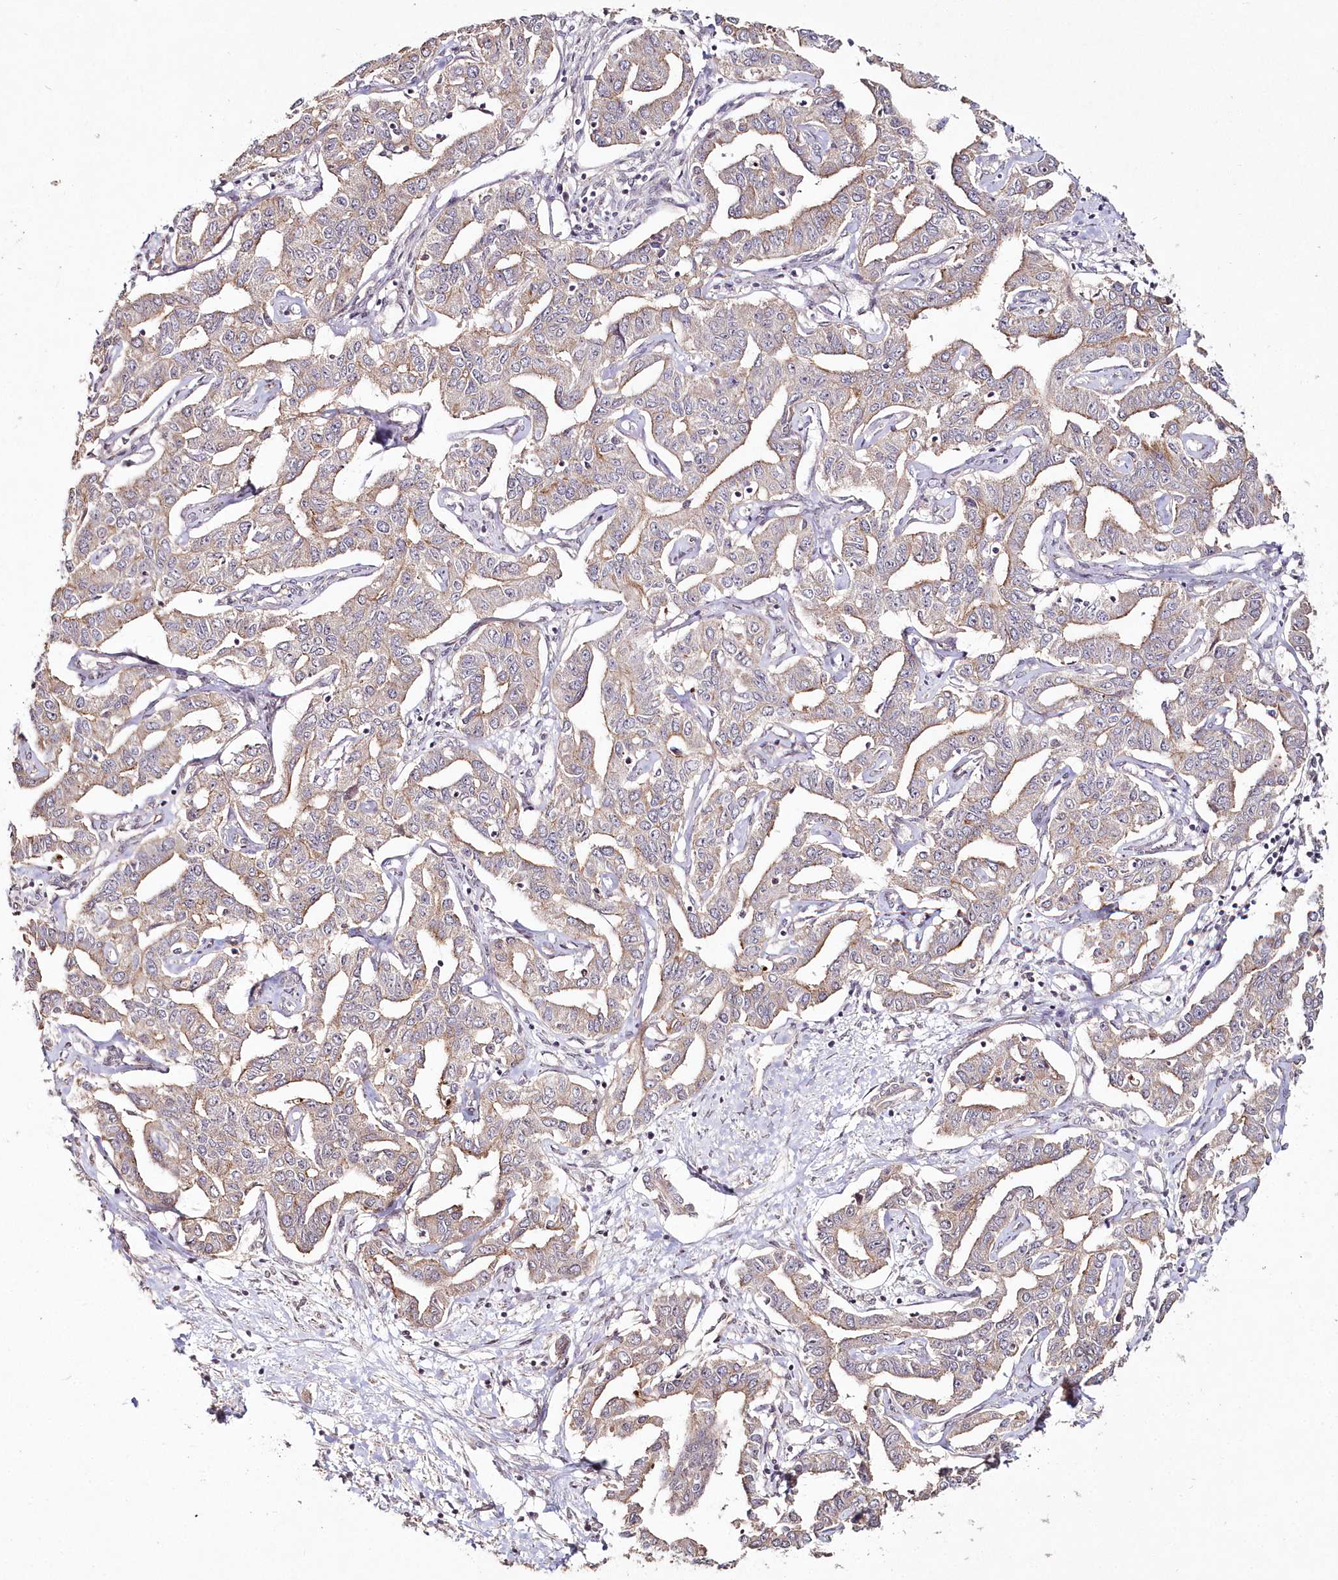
{"staining": {"intensity": "weak", "quantity": "25%-75%", "location": "cytoplasmic/membranous"}, "tissue": "liver cancer", "cell_type": "Tumor cells", "image_type": "cancer", "snomed": [{"axis": "morphology", "description": "Cholangiocarcinoma"}, {"axis": "topography", "description": "Liver"}], "caption": "A photomicrograph of cholangiocarcinoma (liver) stained for a protein exhibits weak cytoplasmic/membranous brown staining in tumor cells. (IHC, brightfield microscopy, high magnification).", "gene": "HYCC2", "patient": {"sex": "male", "age": 59}}